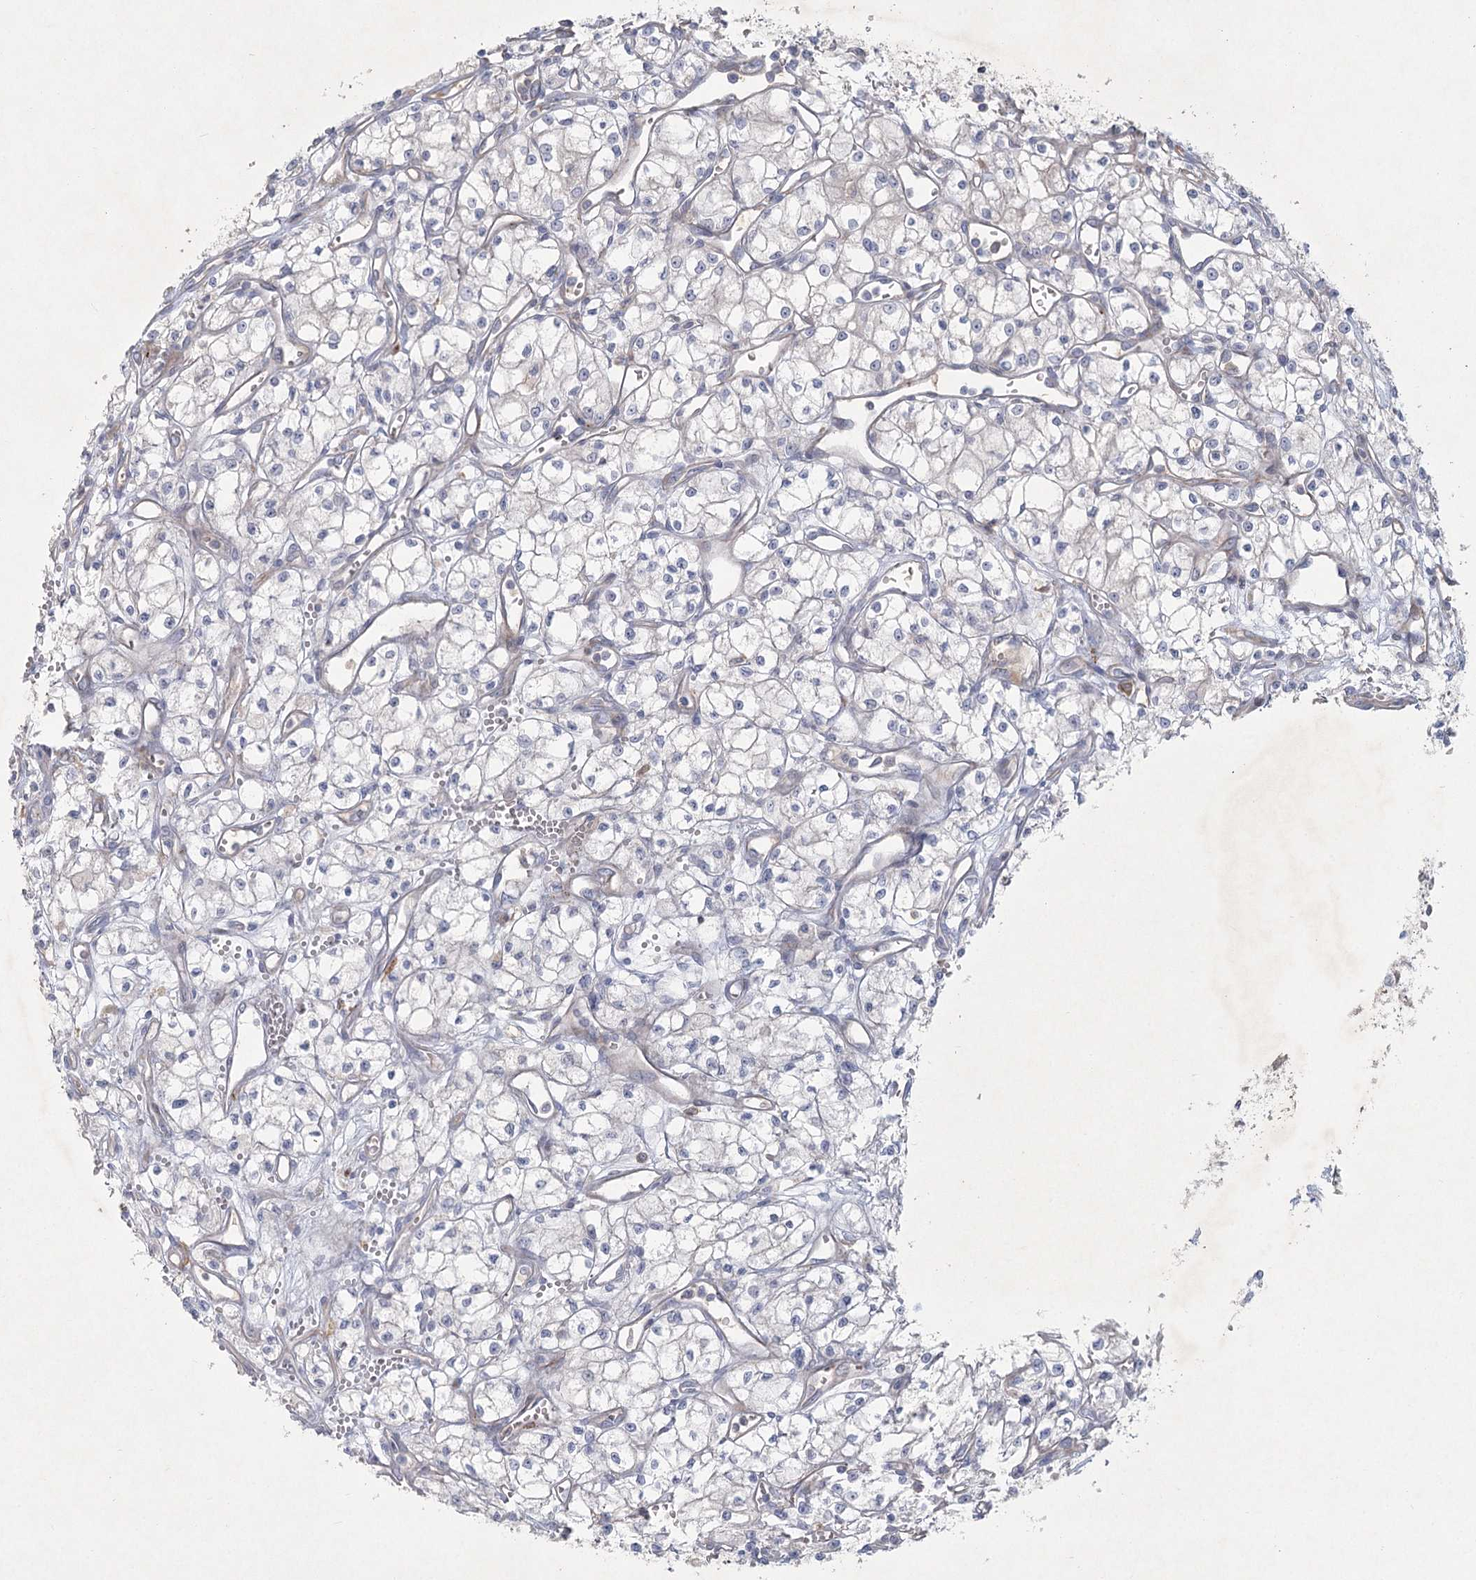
{"staining": {"intensity": "negative", "quantity": "none", "location": "none"}, "tissue": "renal cancer", "cell_type": "Tumor cells", "image_type": "cancer", "snomed": [{"axis": "morphology", "description": "Adenocarcinoma, NOS"}, {"axis": "topography", "description": "Kidney"}], "caption": "A high-resolution histopathology image shows IHC staining of renal adenocarcinoma, which reveals no significant positivity in tumor cells. Nuclei are stained in blue.", "gene": "FAM110C", "patient": {"sex": "male", "age": 59}}